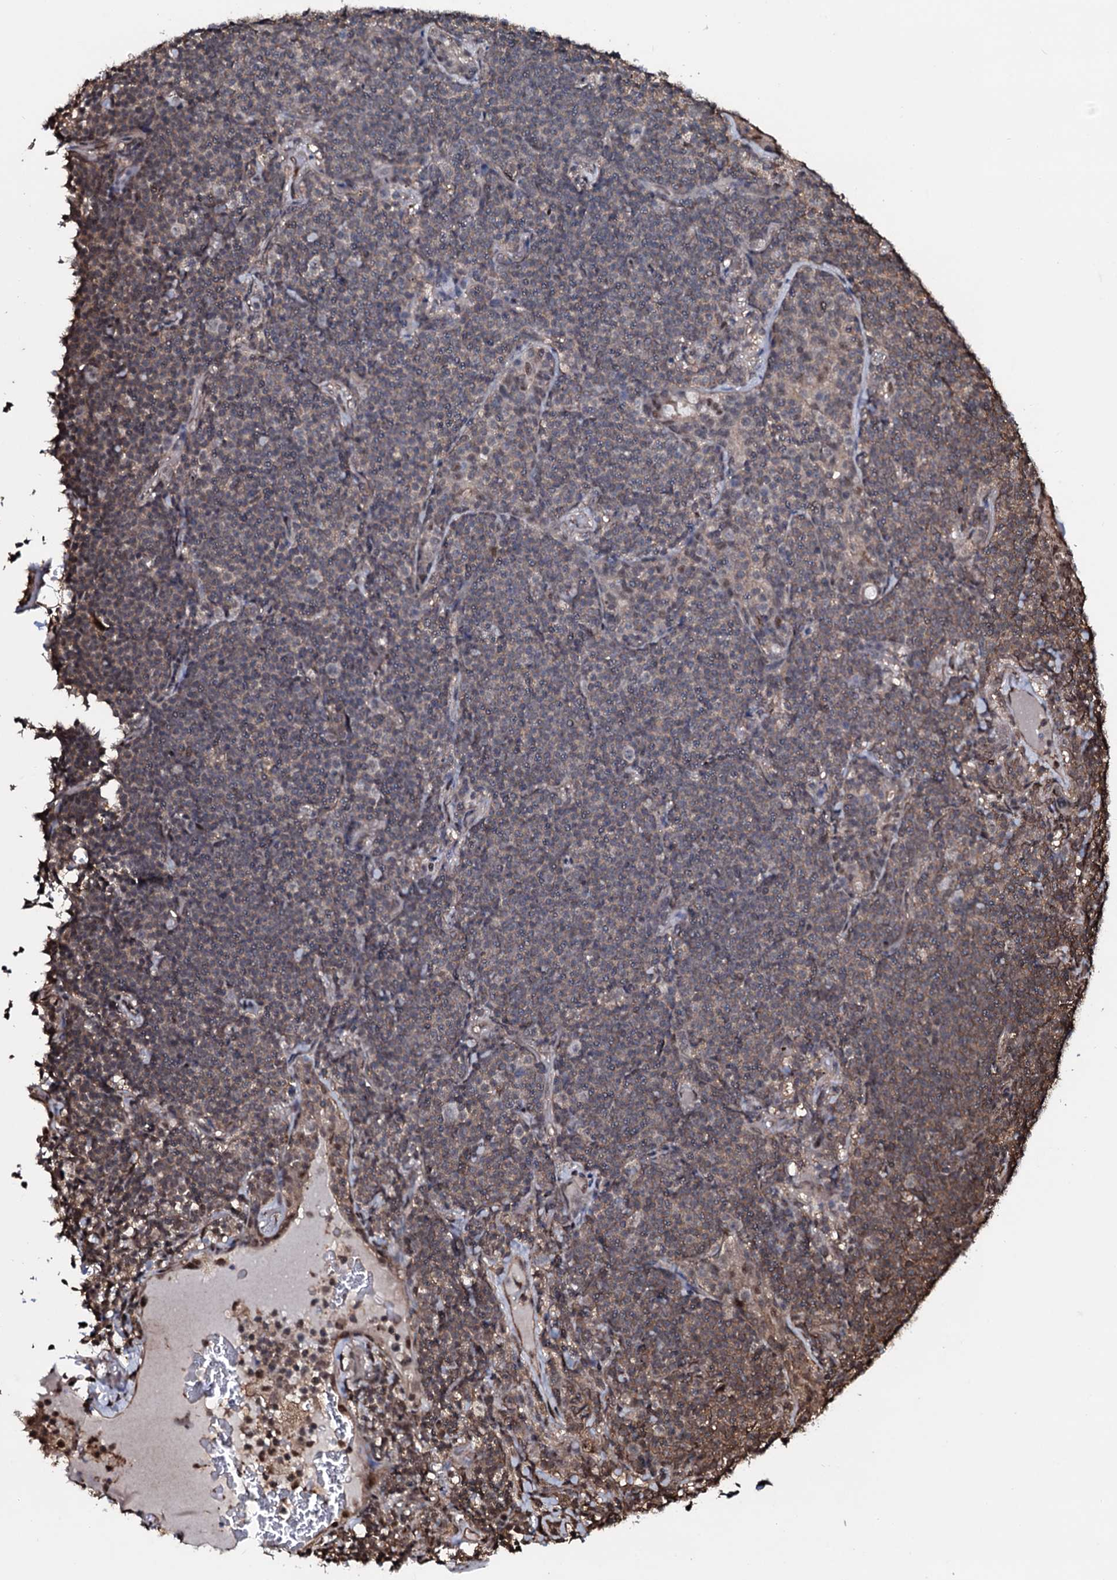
{"staining": {"intensity": "weak", "quantity": "25%-75%", "location": "cytoplasmic/membranous"}, "tissue": "lymphoma", "cell_type": "Tumor cells", "image_type": "cancer", "snomed": [{"axis": "morphology", "description": "Malignant lymphoma, non-Hodgkin's type, Low grade"}, {"axis": "topography", "description": "Lung"}], "caption": "IHC histopathology image of neoplastic tissue: human malignant lymphoma, non-Hodgkin's type (low-grade) stained using immunohistochemistry (IHC) shows low levels of weak protein expression localized specifically in the cytoplasmic/membranous of tumor cells, appearing as a cytoplasmic/membranous brown color.", "gene": "COG6", "patient": {"sex": "female", "age": 71}}